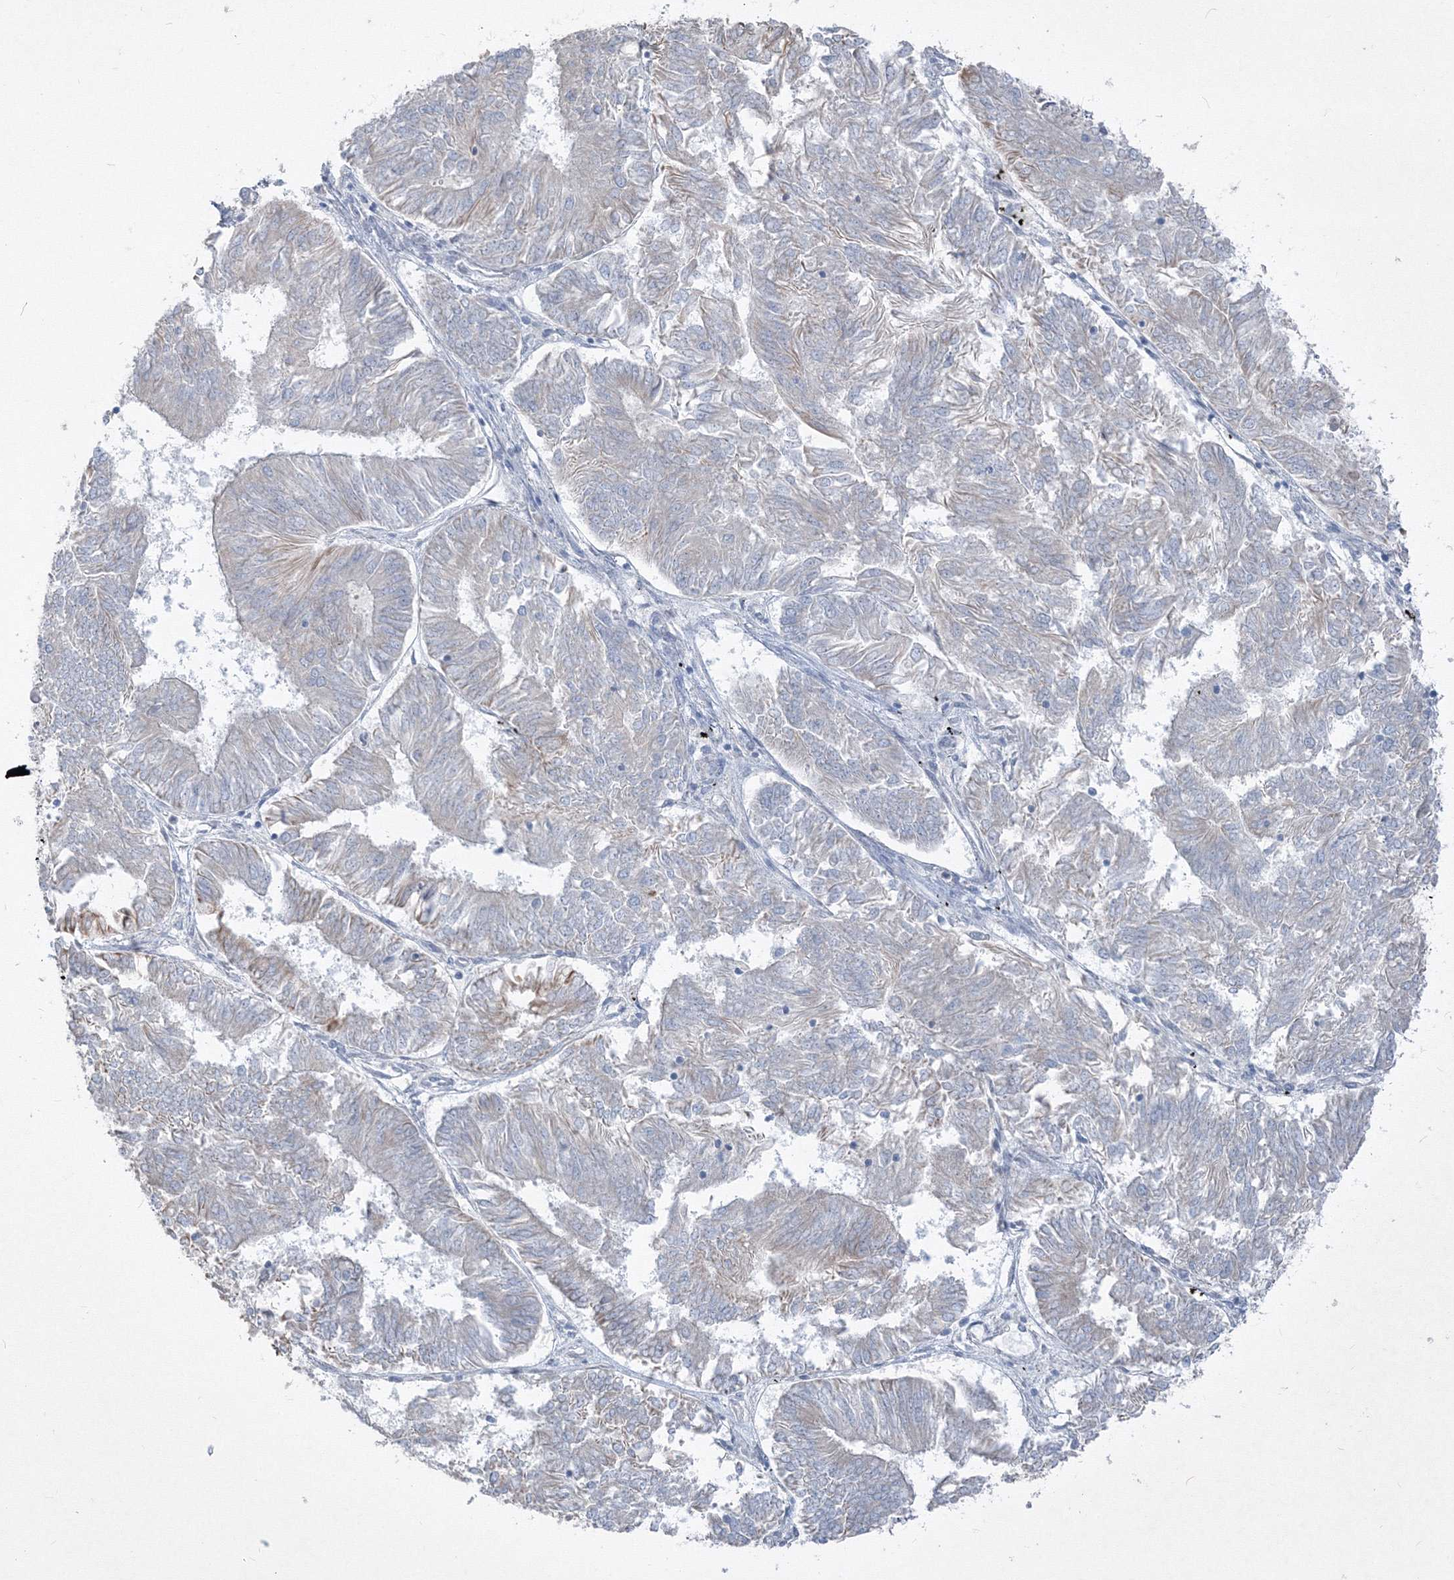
{"staining": {"intensity": "weak", "quantity": "<25%", "location": "cytoplasmic/membranous"}, "tissue": "endometrial cancer", "cell_type": "Tumor cells", "image_type": "cancer", "snomed": [{"axis": "morphology", "description": "Adenocarcinoma, NOS"}, {"axis": "topography", "description": "Endometrium"}], "caption": "DAB (3,3'-diaminobenzidine) immunohistochemical staining of human endometrial cancer (adenocarcinoma) demonstrates no significant expression in tumor cells.", "gene": "IFNAR1", "patient": {"sex": "female", "age": 58}}